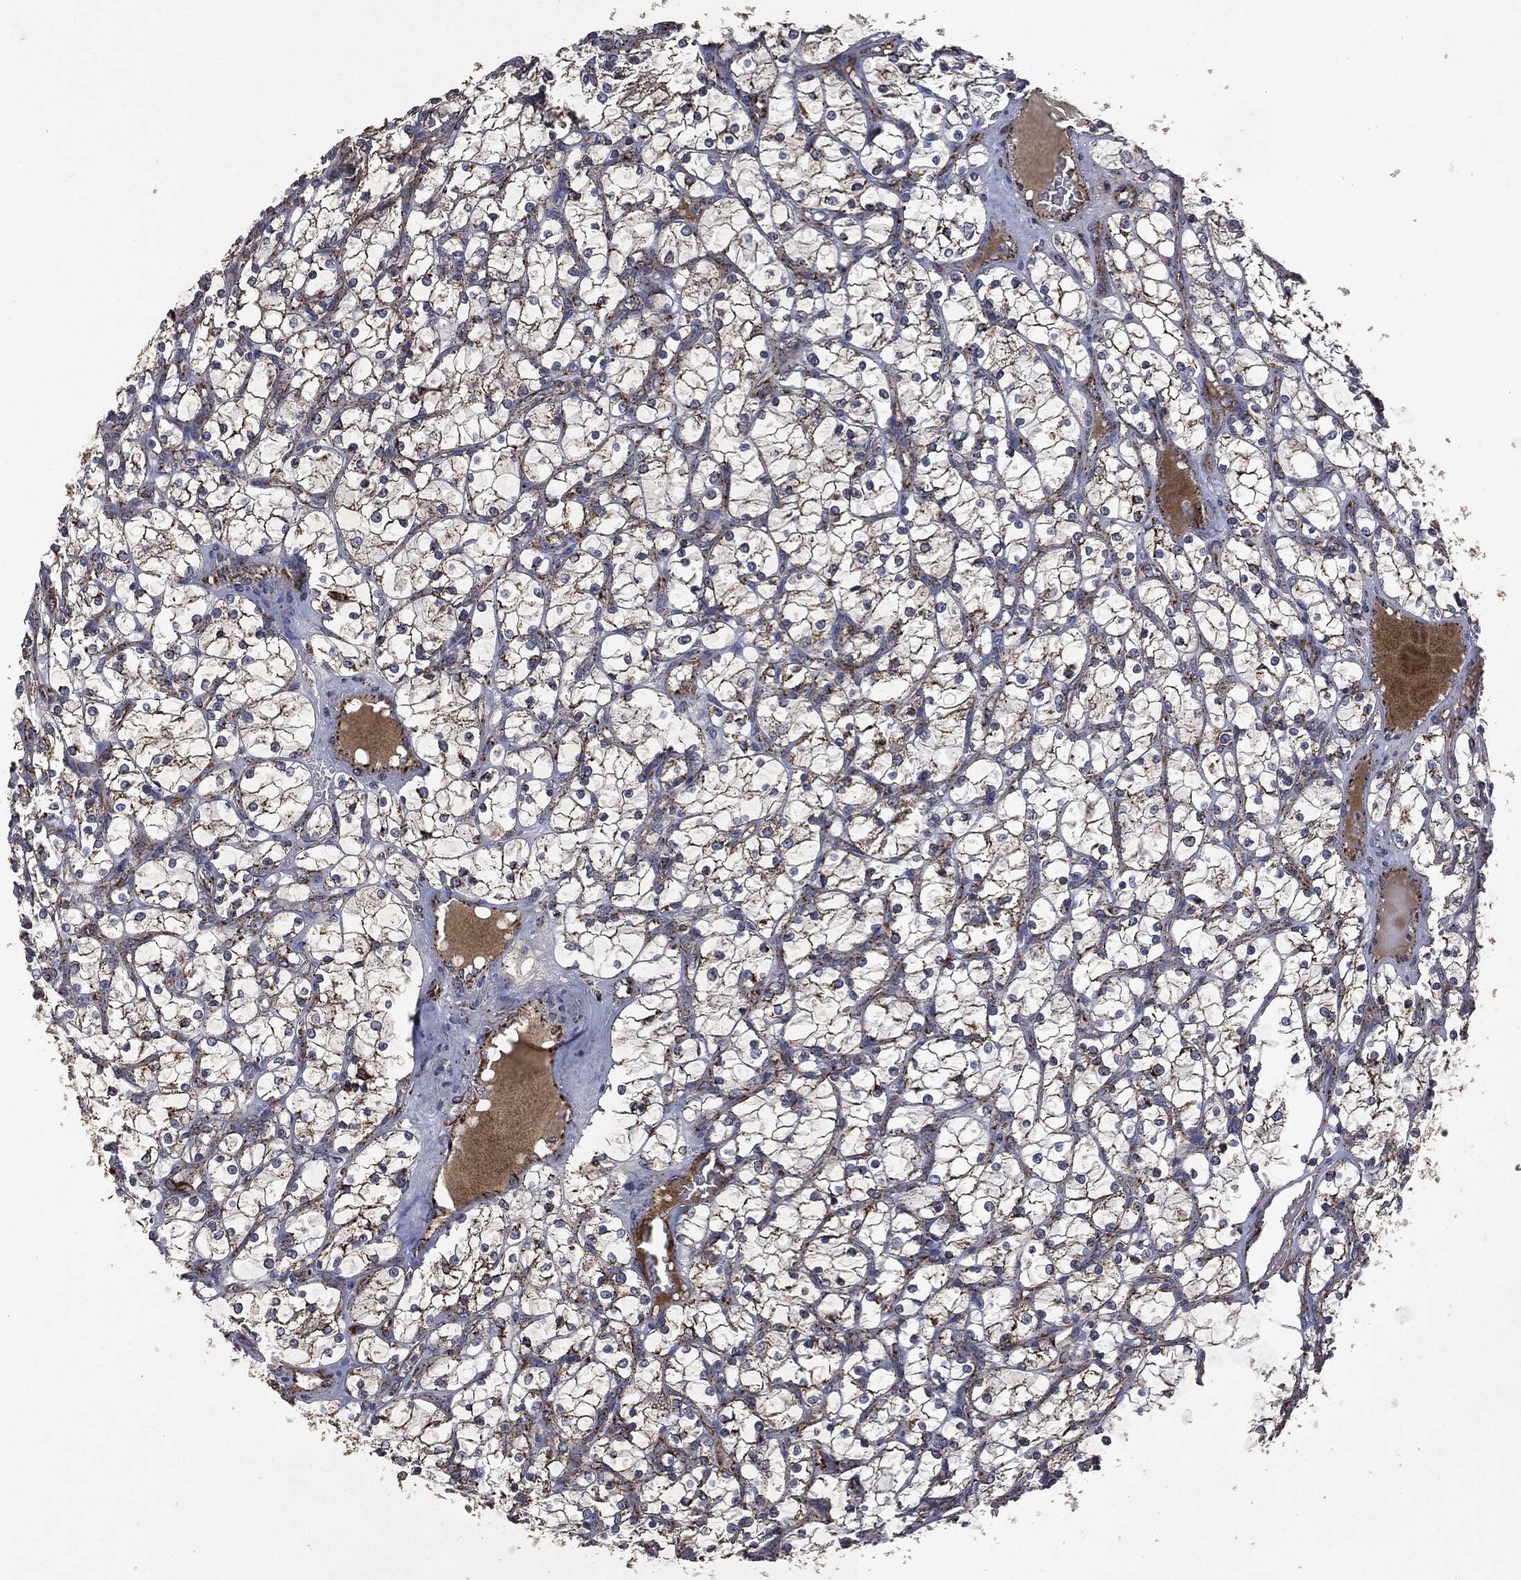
{"staining": {"intensity": "moderate", "quantity": ">75%", "location": "cytoplasmic/membranous"}, "tissue": "renal cancer", "cell_type": "Tumor cells", "image_type": "cancer", "snomed": [{"axis": "morphology", "description": "Adenocarcinoma, NOS"}, {"axis": "topography", "description": "Kidney"}], "caption": "Tumor cells exhibit moderate cytoplasmic/membranous positivity in approximately >75% of cells in renal cancer.", "gene": "RYK", "patient": {"sex": "female", "age": 69}}